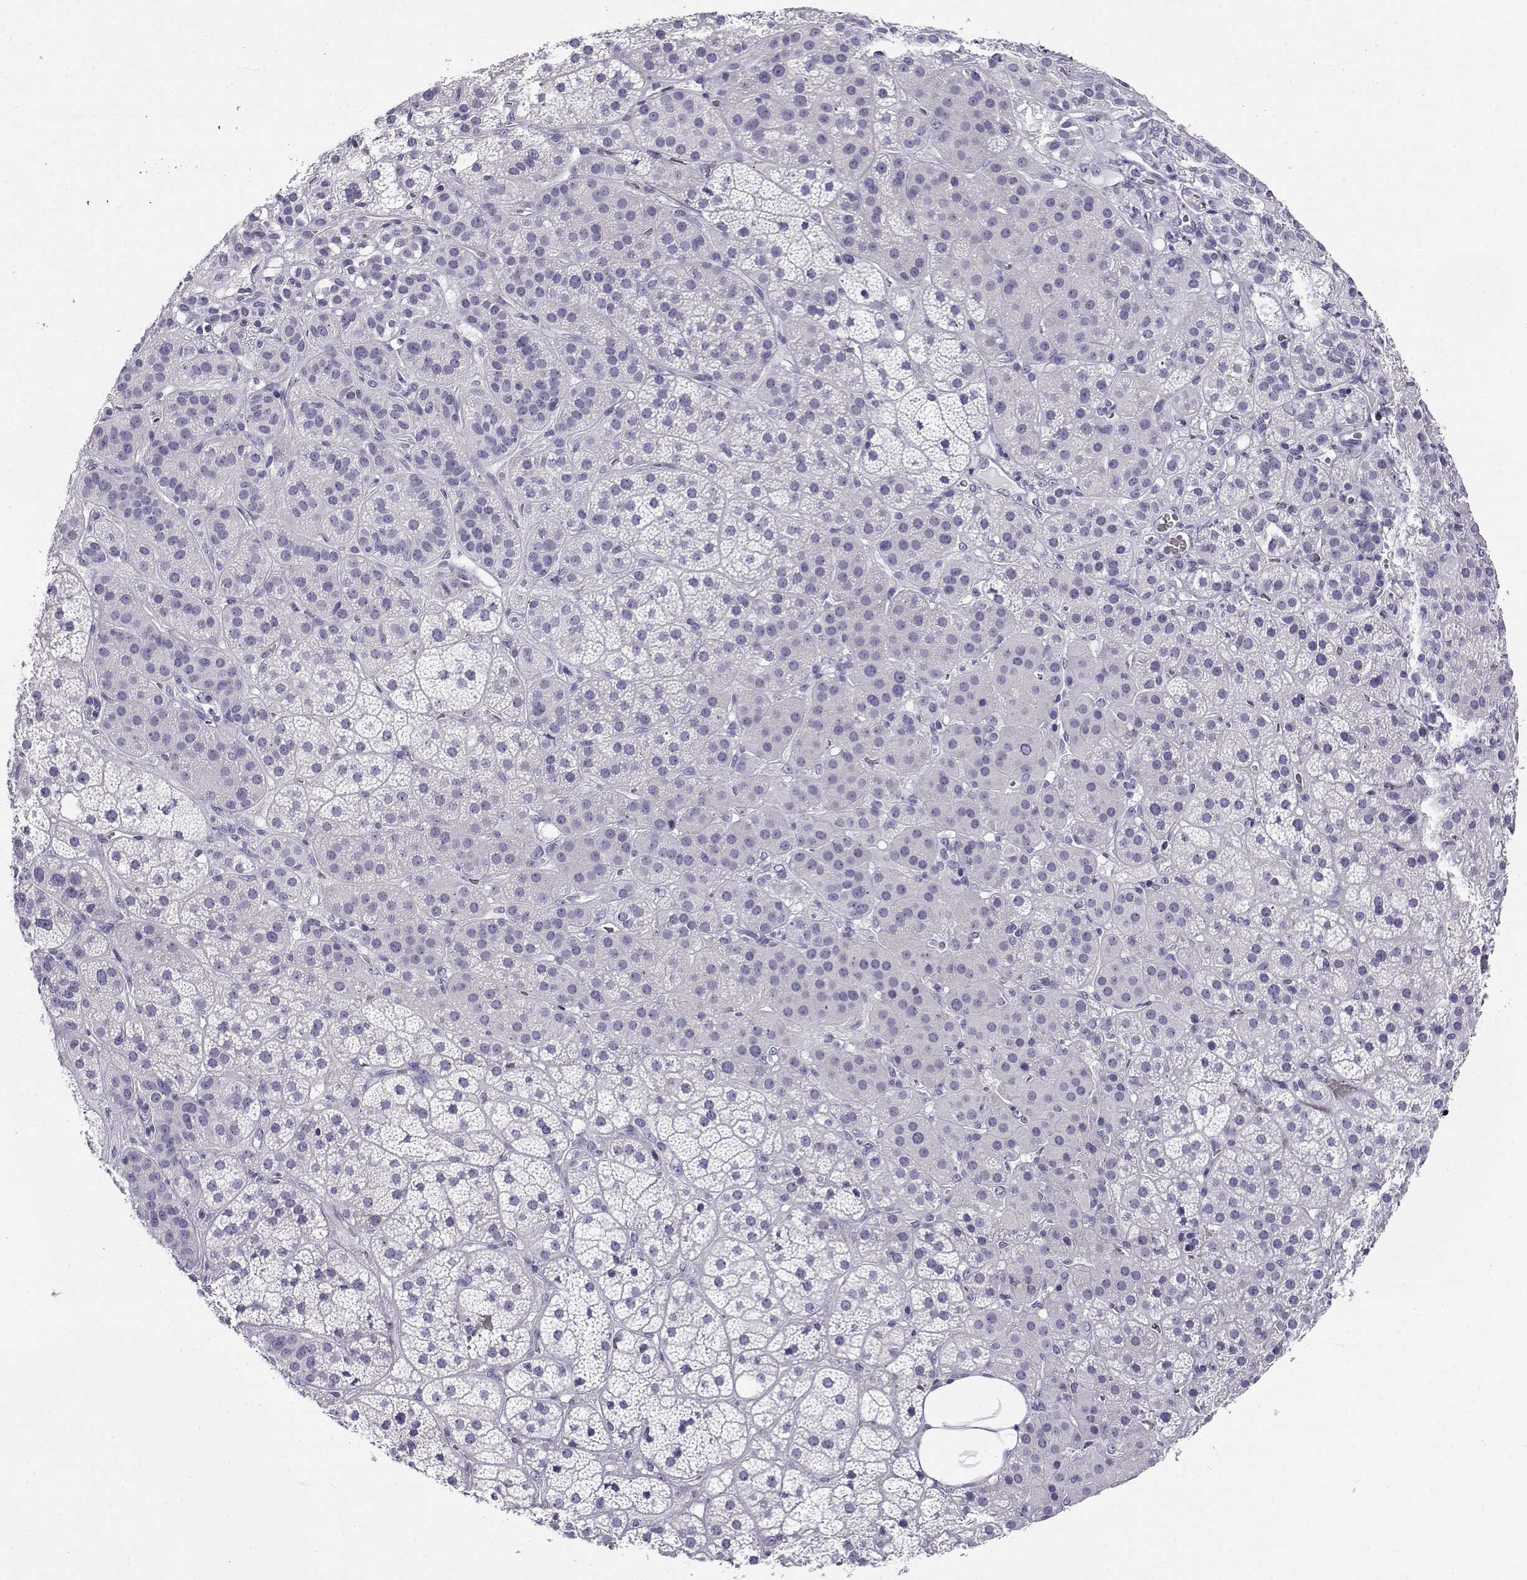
{"staining": {"intensity": "negative", "quantity": "none", "location": "none"}, "tissue": "adrenal gland", "cell_type": "Glandular cells", "image_type": "normal", "snomed": [{"axis": "morphology", "description": "Normal tissue, NOS"}, {"axis": "topography", "description": "Adrenal gland"}], "caption": "Immunohistochemical staining of normal adrenal gland demonstrates no significant expression in glandular cells. Nuclei are stained in blue.", "gene": "CABS1", "patient": {"sex": "male", "age": 57}}